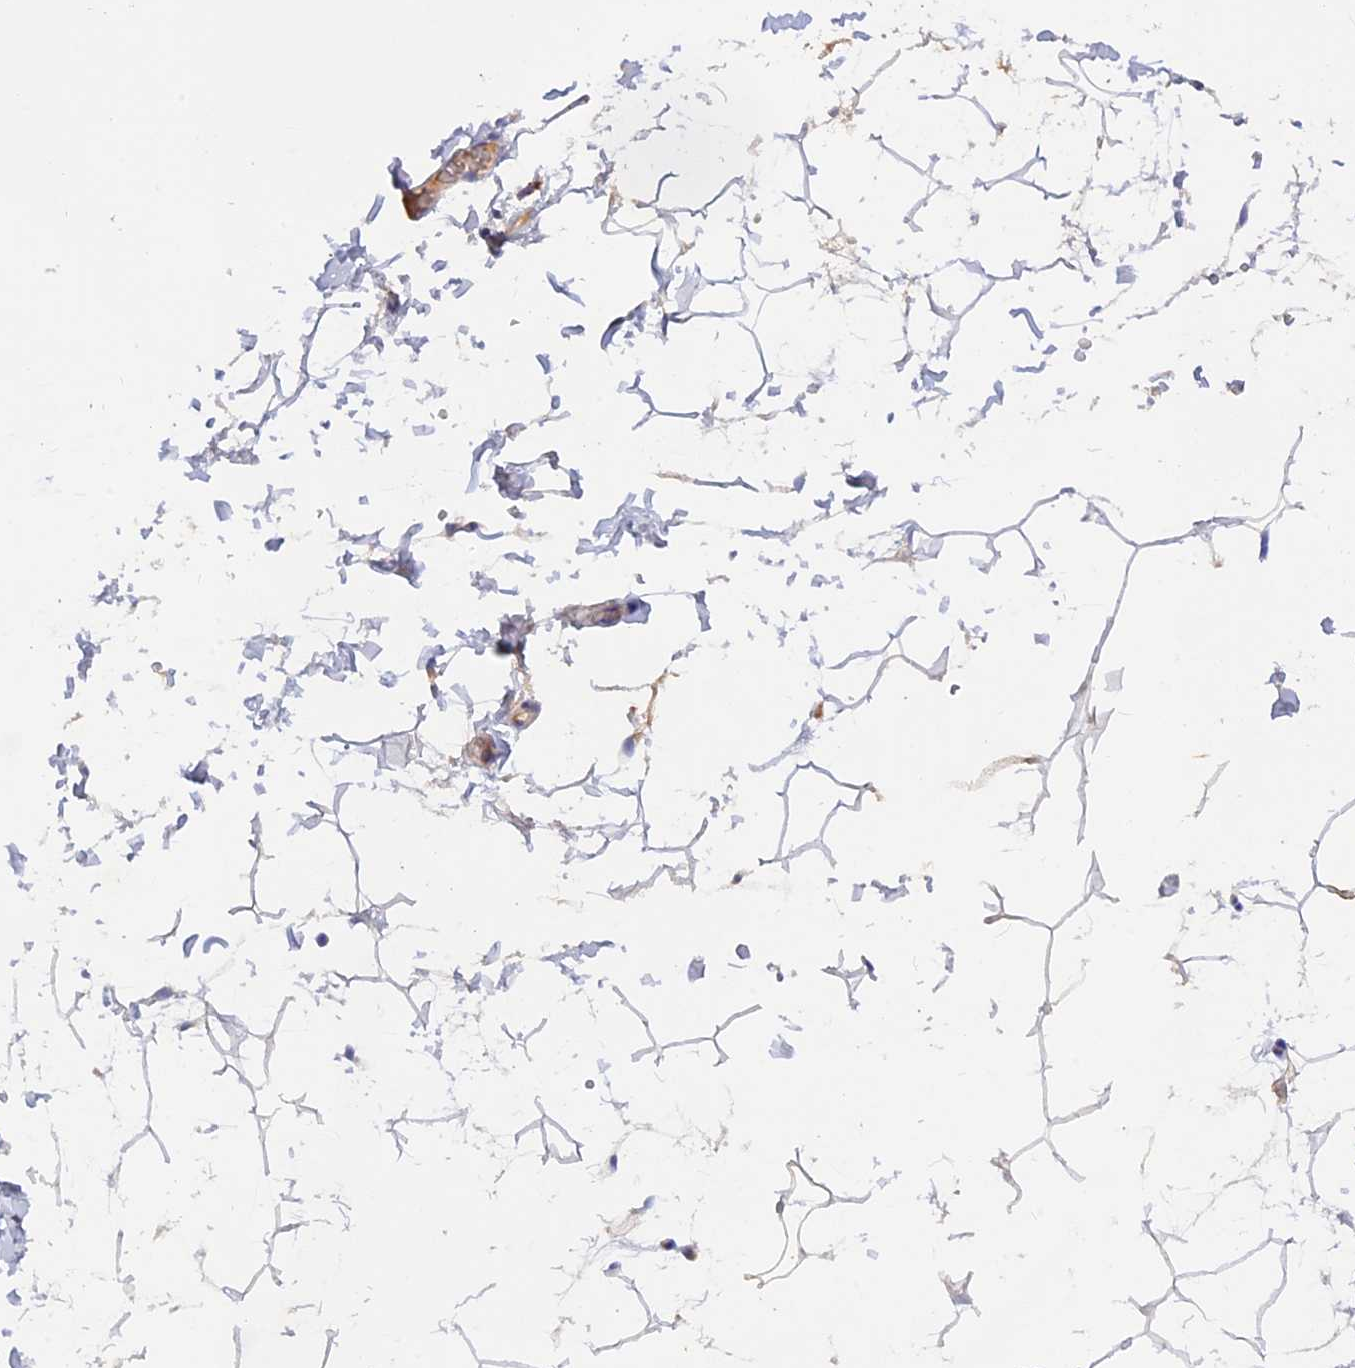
{"staining": {"intensity": "negative", "quantity": "none", "location": "none"}, "tissue": "adipose tissue", "cell_type": "Adipocytes", "image_type": "normal", "snomed": [{"axis": "morphology", "description": "Normal tissue, NOS"}, {"axis": "topography", "description": "Gallbladder"}, {"axis": "topography", "description": "Peripheral nerve tissue"}], "caption": "Immunohistochemistry (IHC) photomicrograph of benign human adipose tissue stained for a protein (brown), which demonstrates no positivity in adipocytes. Brightfield microscopy of IHC stained with DAB (brown) and hematoxylin (blue), captured at high magnification.", "gene": "GK5", "patient": {"sex": "male", "age": 38}}